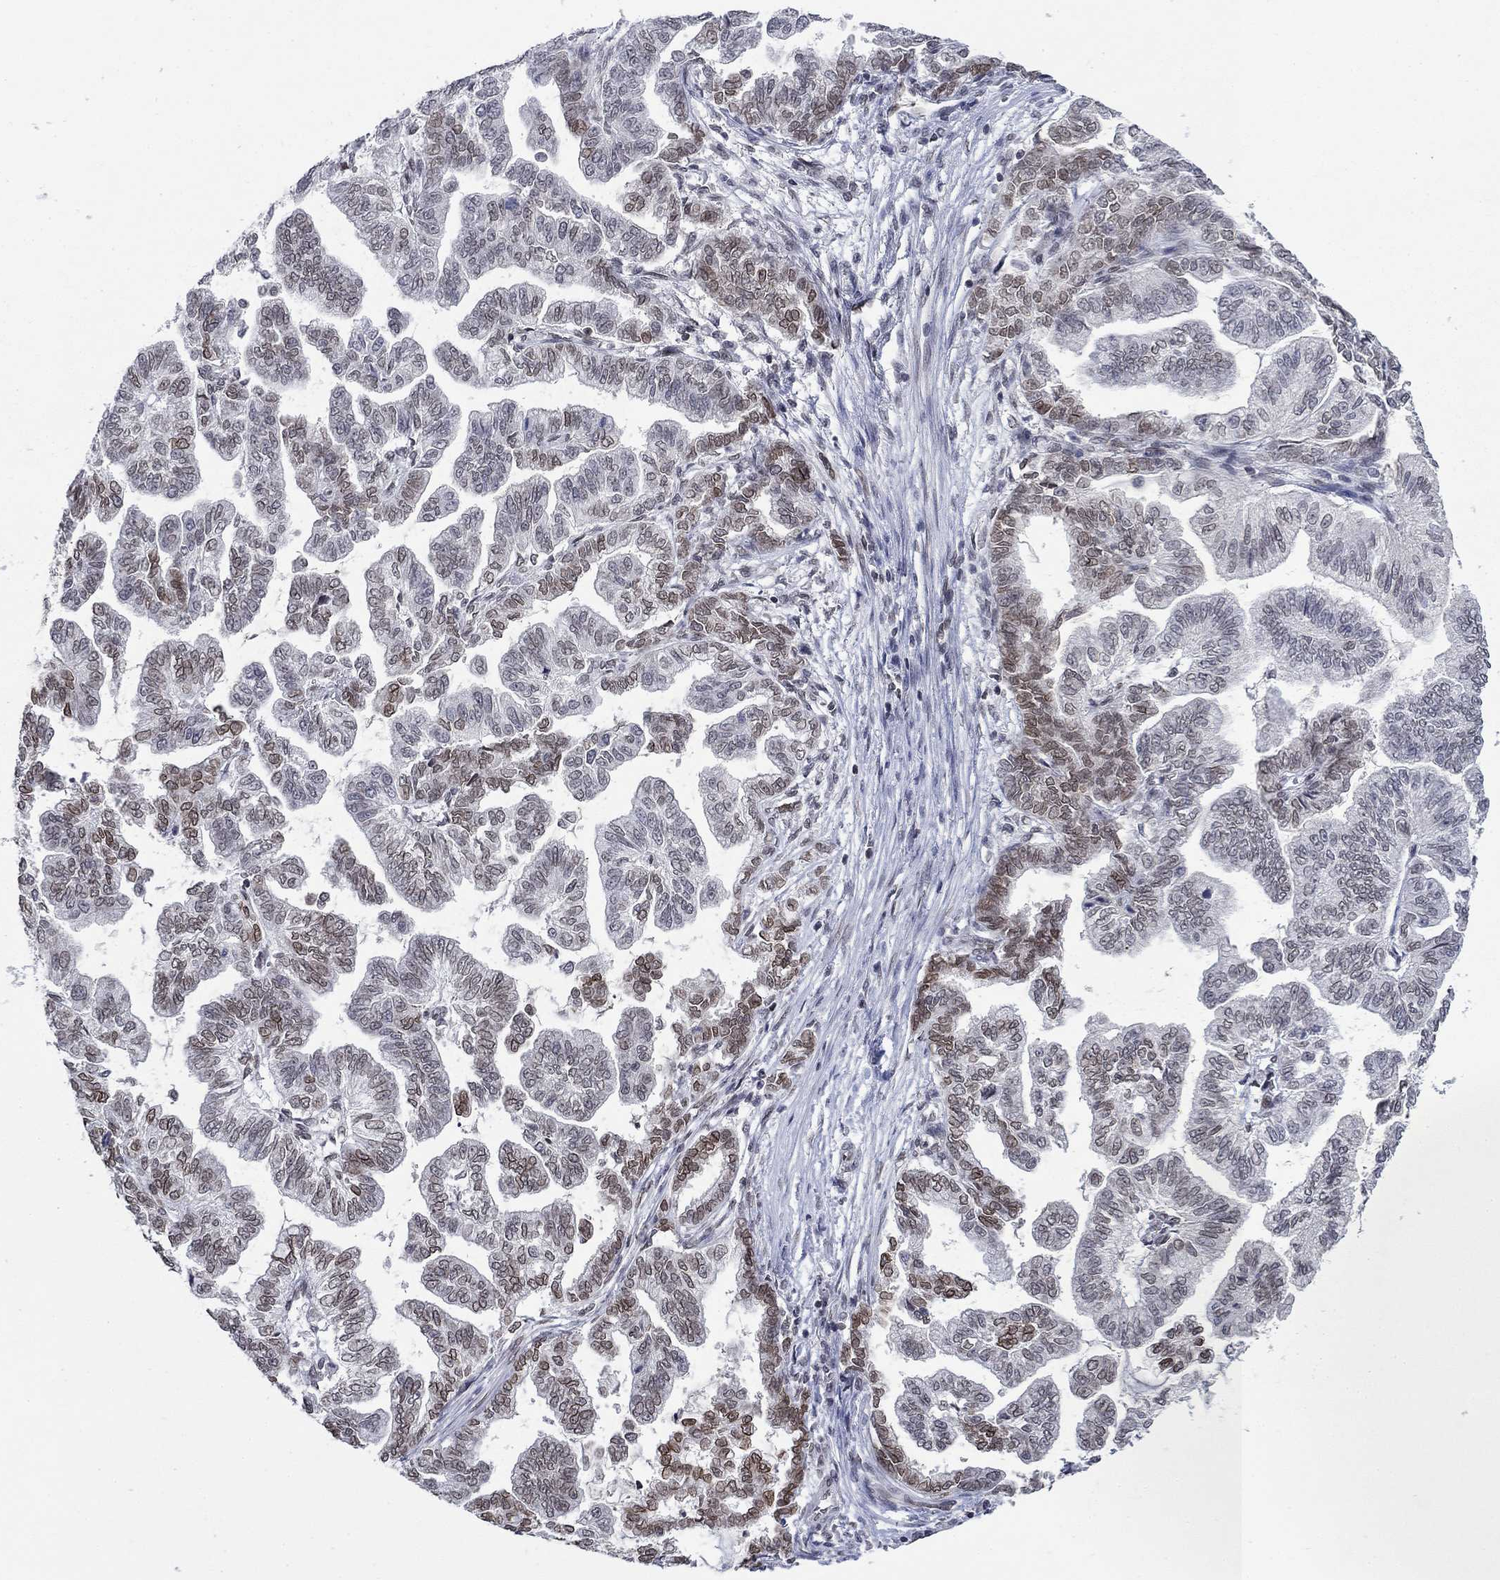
{"staining": {"intensity": "strong", "quantity": "25%-75%", "location": "cytoplasmic/membranous,nuclear"}, "tissue": "stomach cancer", "cell_type": "Tumor cells", "image_type": "cancer", "snomed": [{"axis": "morphology", "description": "Adenocarcinoma, NOS"}, {"axis": "topography", "description": "Stomach"}], "caption": "Immunohistochemical staining of human stomach adenocarcinoma reveals high levels of strong cytoplasmic/membranous and nuclear protein staining in about 25%-75% of tumor cells.", "gene": "TOR1AIP1", "patient": {"sex": "male", "age": 83}}